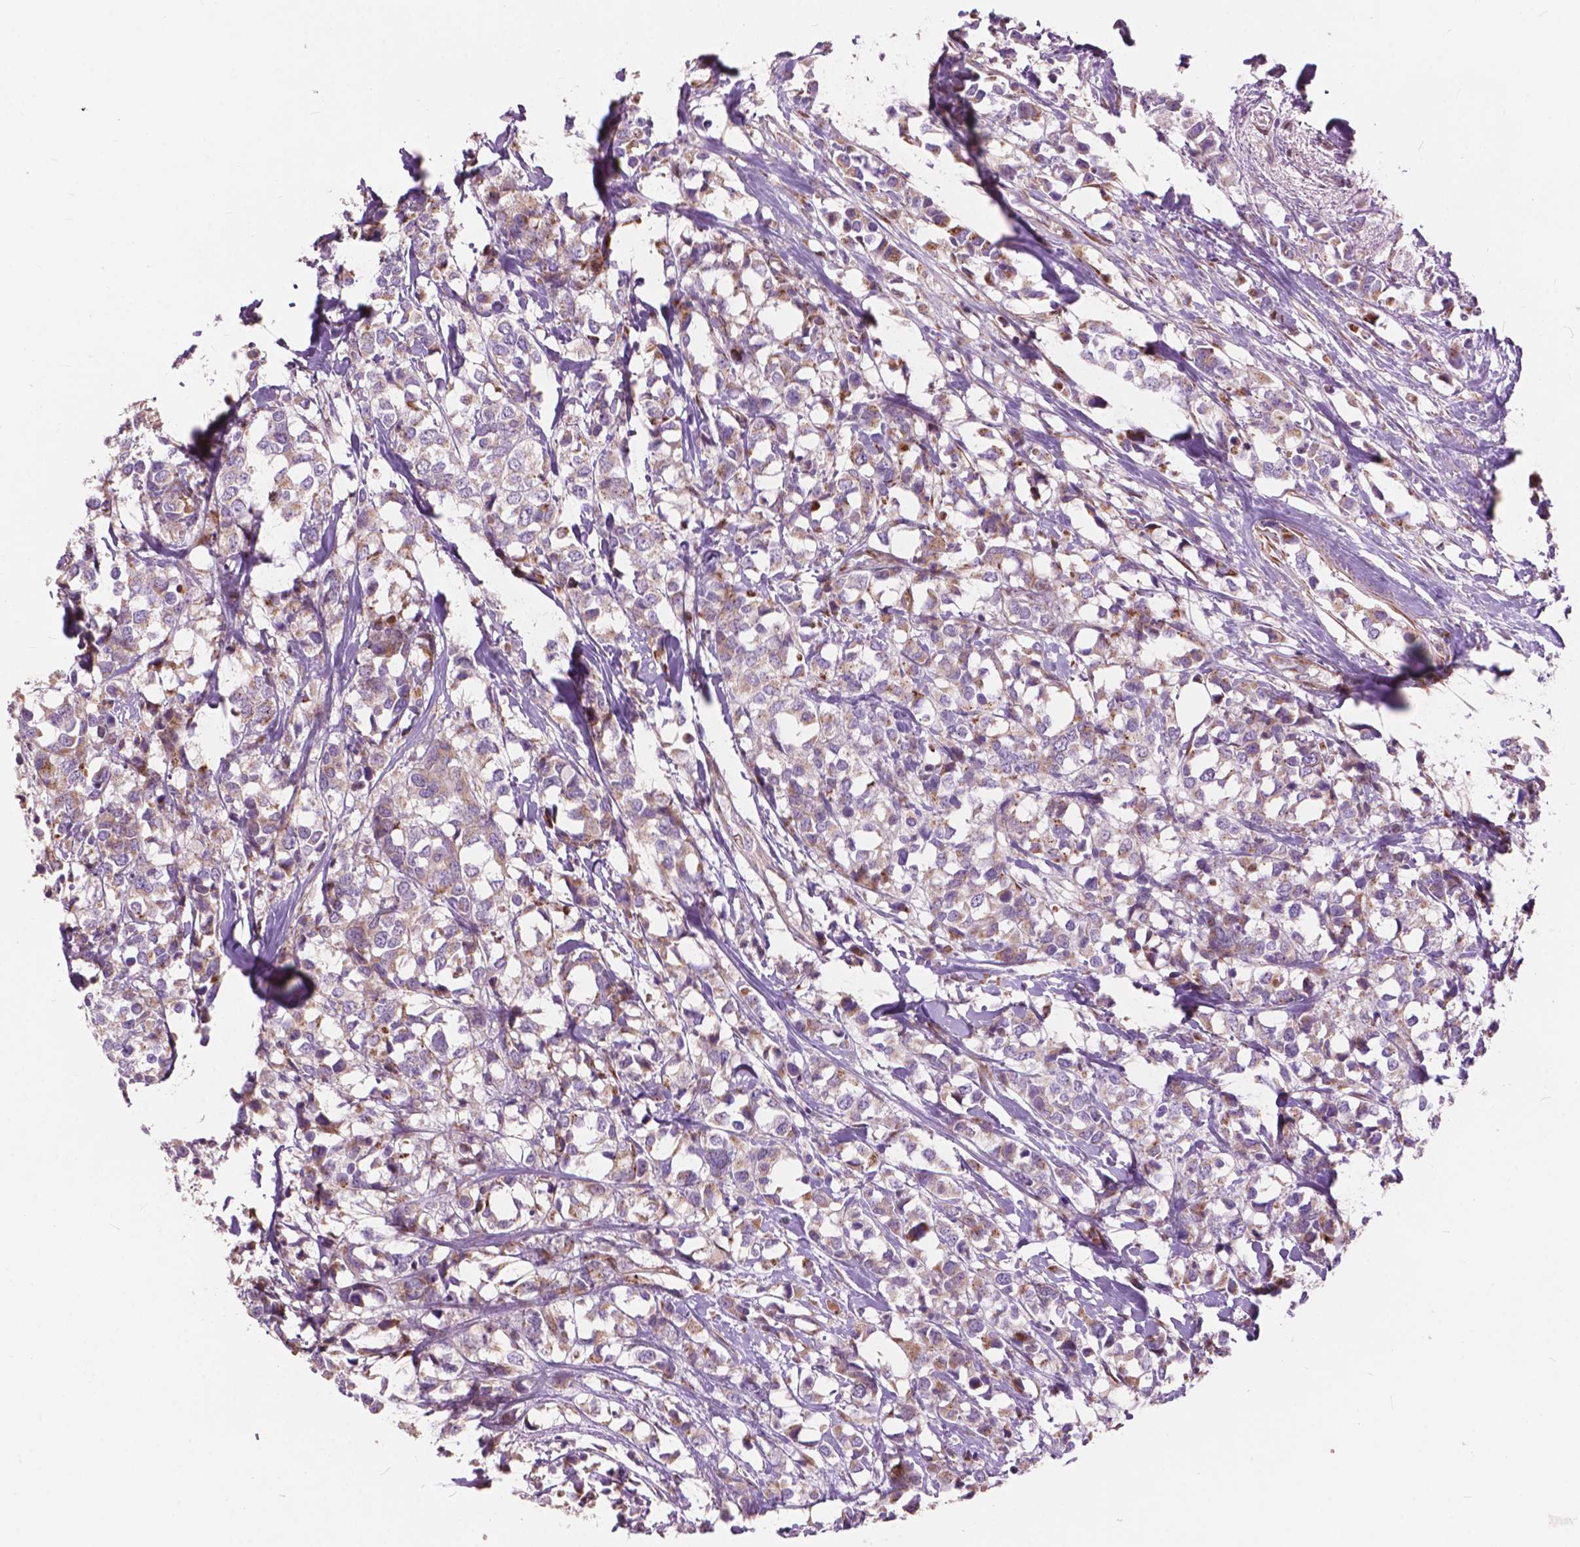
{"staining": {"intensity": "weak", "quantity": "25%-75%", "location": "cytoplasmic/membranous"}, "tissue": "breast cancer", "cell_type": "Tumor cells", "image_type": "cancer", "snomed": [{"axis": "morphology", "description": "Lobular carcinoma"}, {"axis": "topography", "description": "Breast"}], "caption": "There is low levels of weak cytoplasmic/membranous staining in tumor cells of breast cancer (lobular carcinoma), as demonstrated by immunohistochemical staining (brown color).", "gene": "MORN1", "patient": {"sex": "female", "age": 59}}